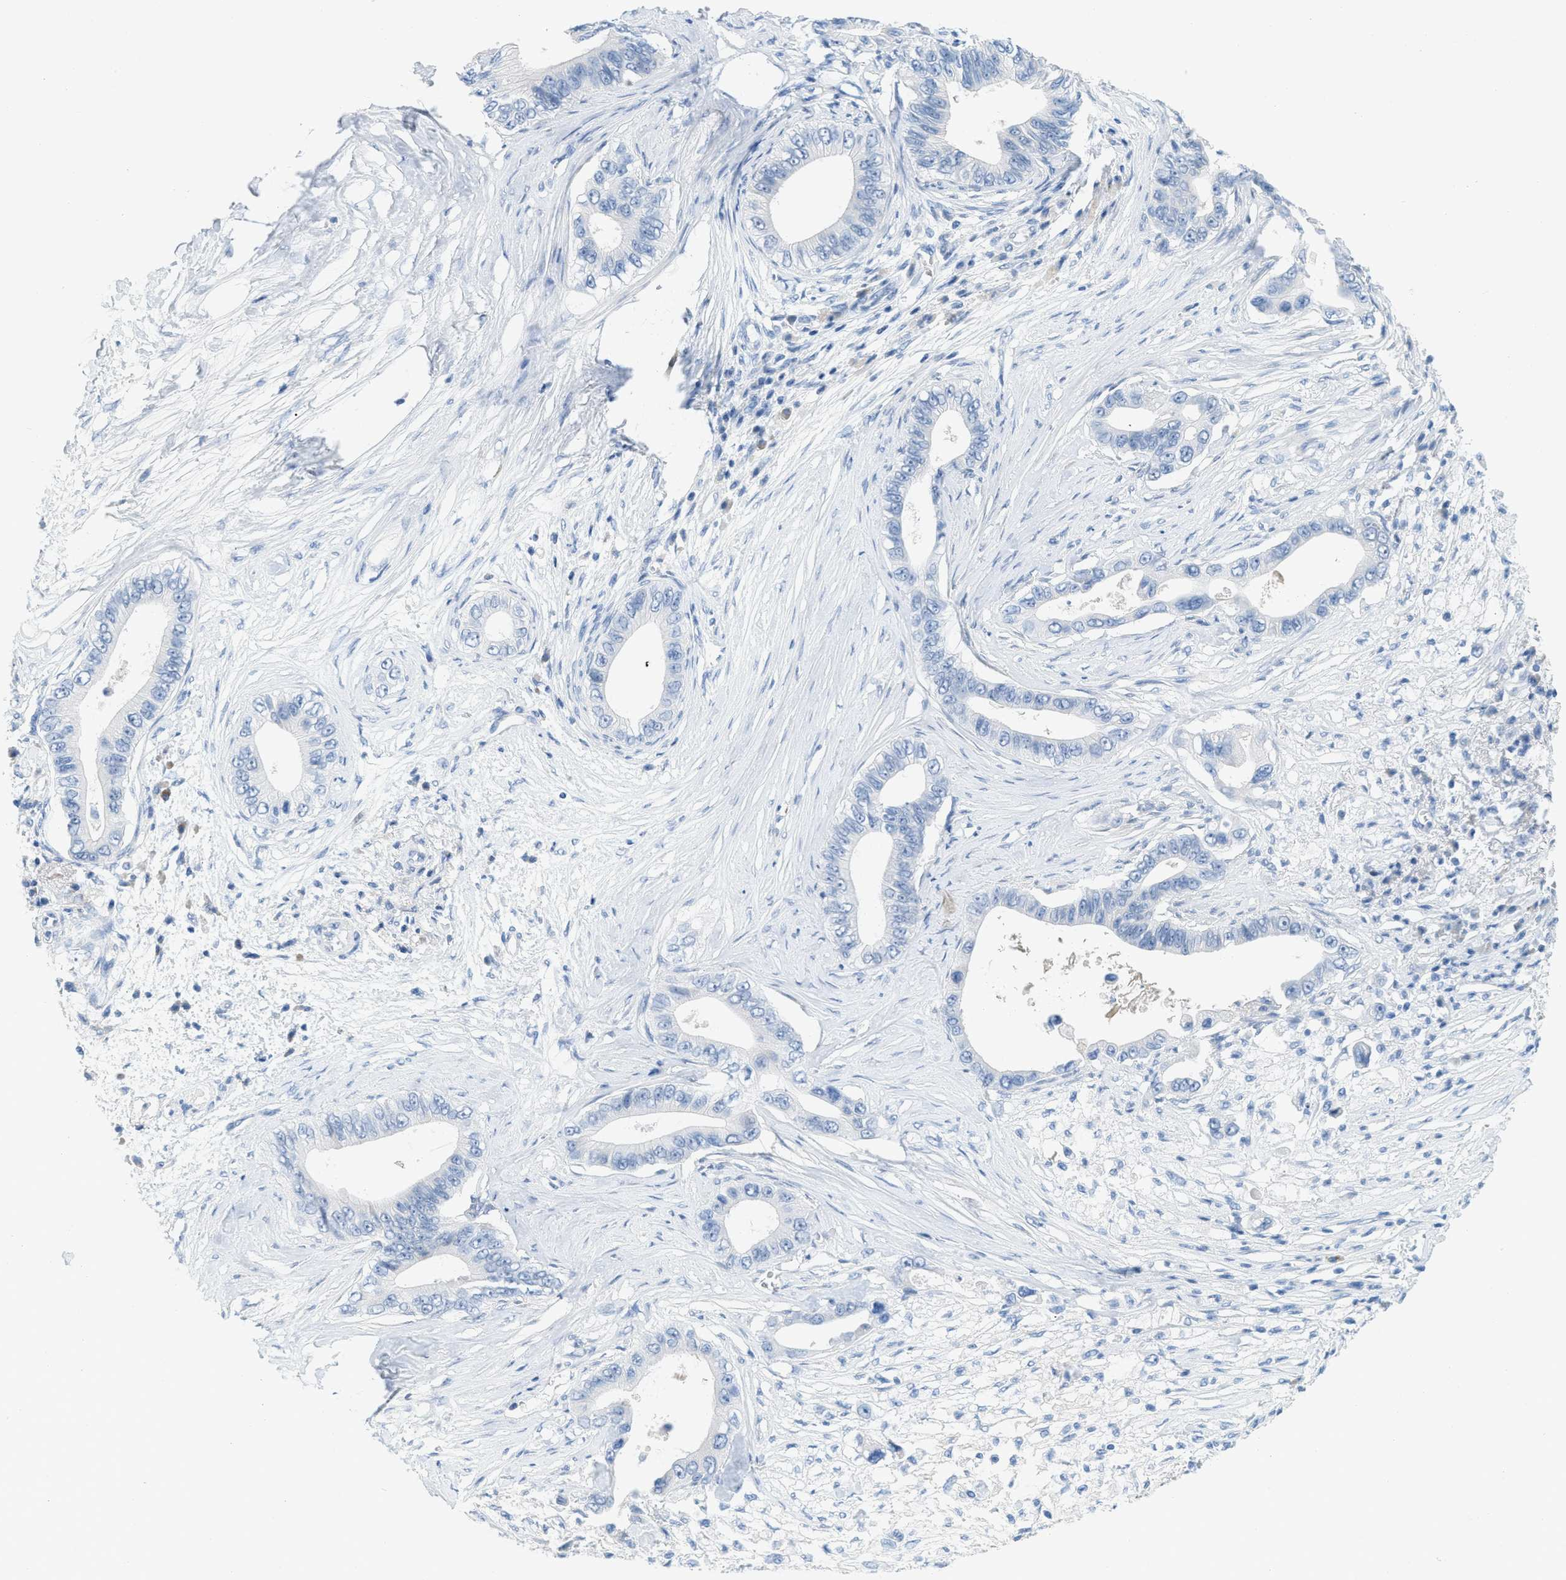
{"staining": {"intensity": "negative", "quantity": "none", "location": "none"}, "tissue": "pancreatic cancer", "cell_type": "Tumor cells", "image_type": "cancer", "snomed": [{"axis": "morphology", "description": "Adenocarcinoma, NOS"}, {"axis": "topography", "description": "Pancreas"}], "caption": "The image shows no staining of tumor cells in adenocarcinoma (pancreatic).", "gene": "HSF2", "patient": {"sex": "male", "age": 77}}